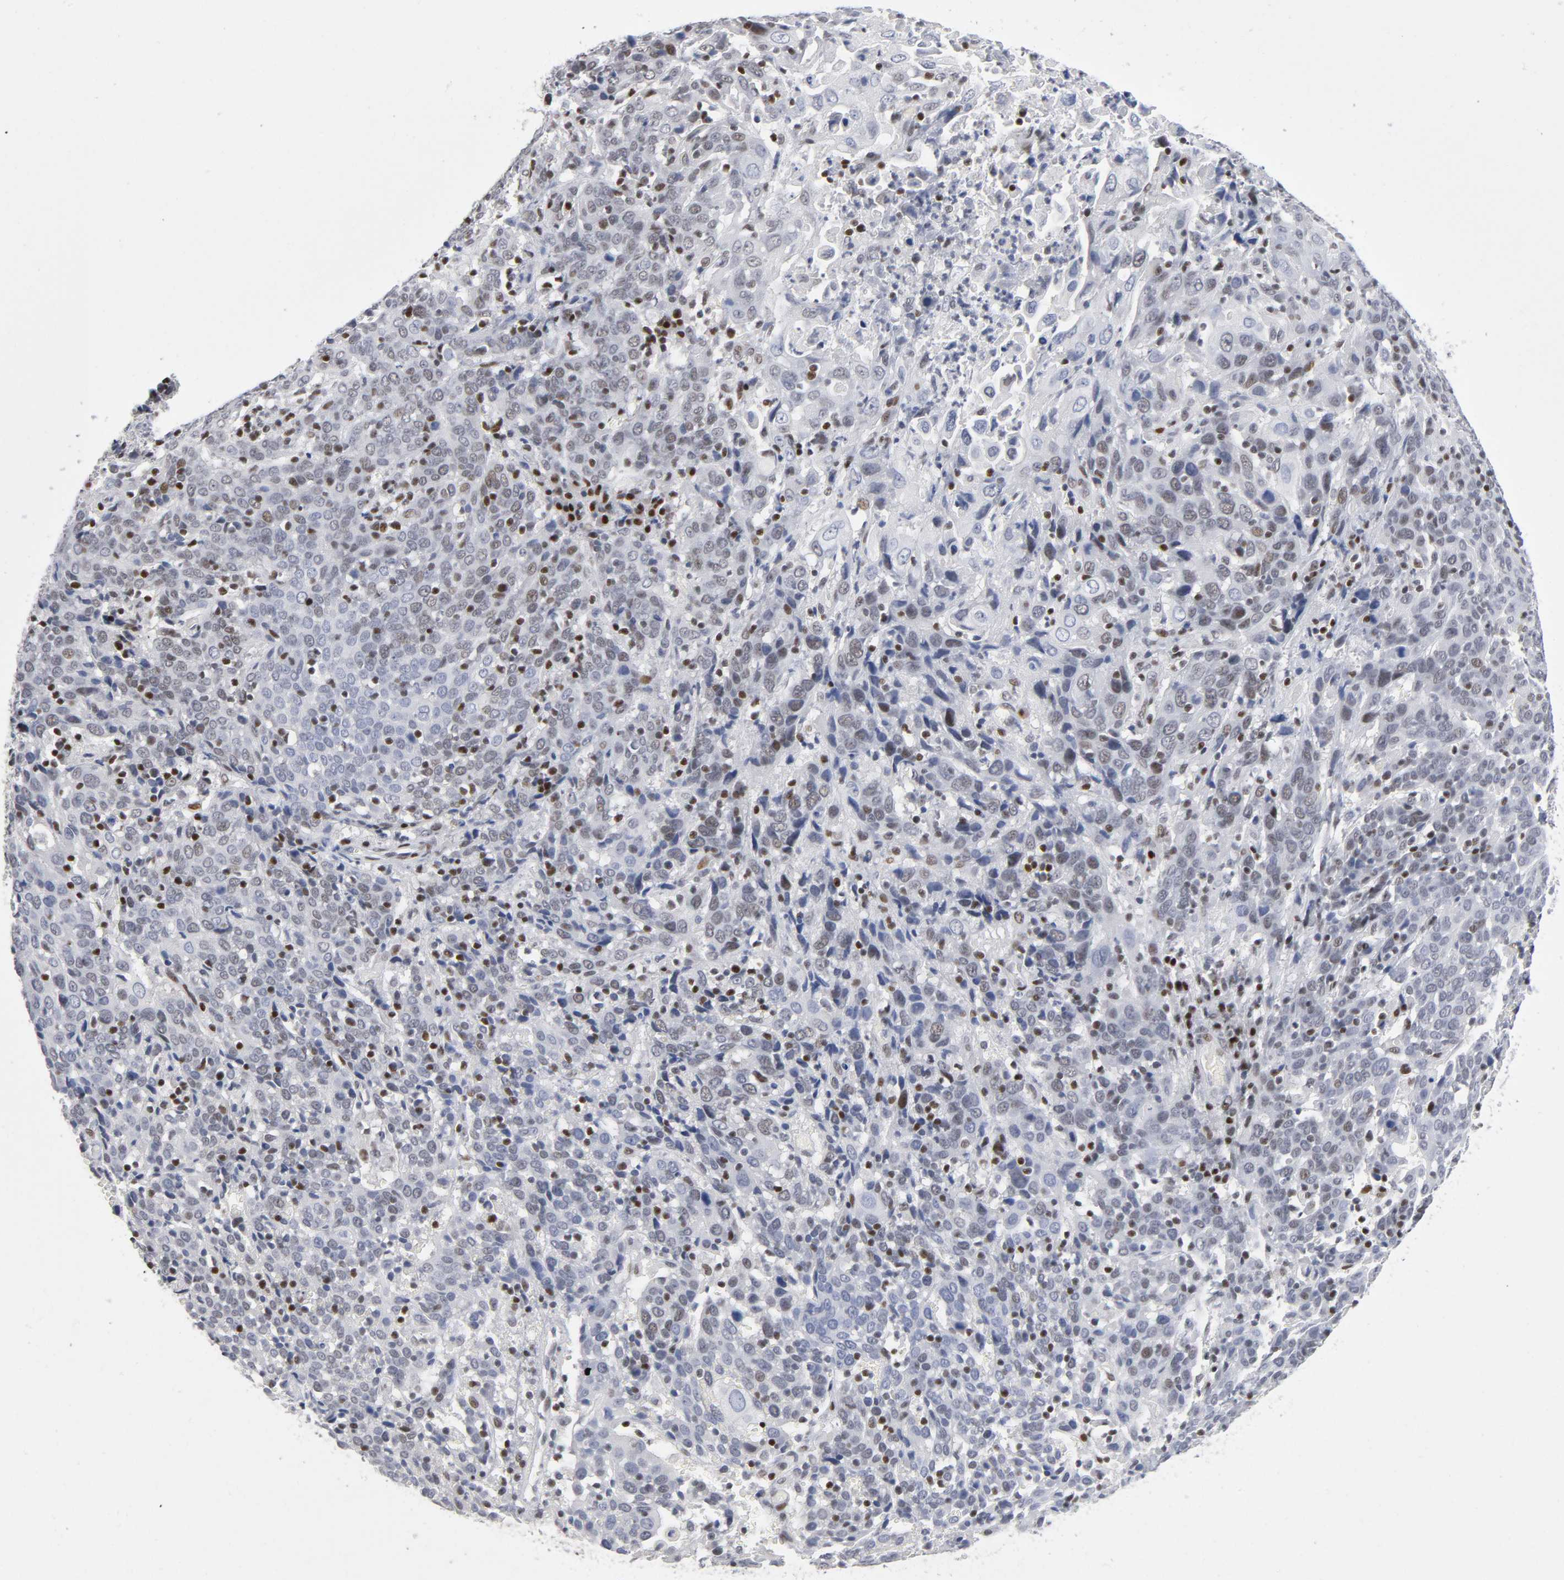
{"staining": {"intensity": "weak", "quantity": "25%-75%", "location": "nuclear"}, "tissue": "cervical cancer", "cell_type": "Tumor cells", "image_type": "cancer", "snomed": [{"axis": "morphology", "description": "Normal tissue, NOS"}, {"axis": "morphology", "description": "Squamous cell carcinoma, NOS"}, {"axis": "topography", "description": "Cervix"}], "caption": "Tumor cells show low levels of weak nuclear positivity in about 25%-75% of cells in squamous cell carcinoma (cervical).", "gene": "SP3", "patient": {"sex": "female", "age": 67}}